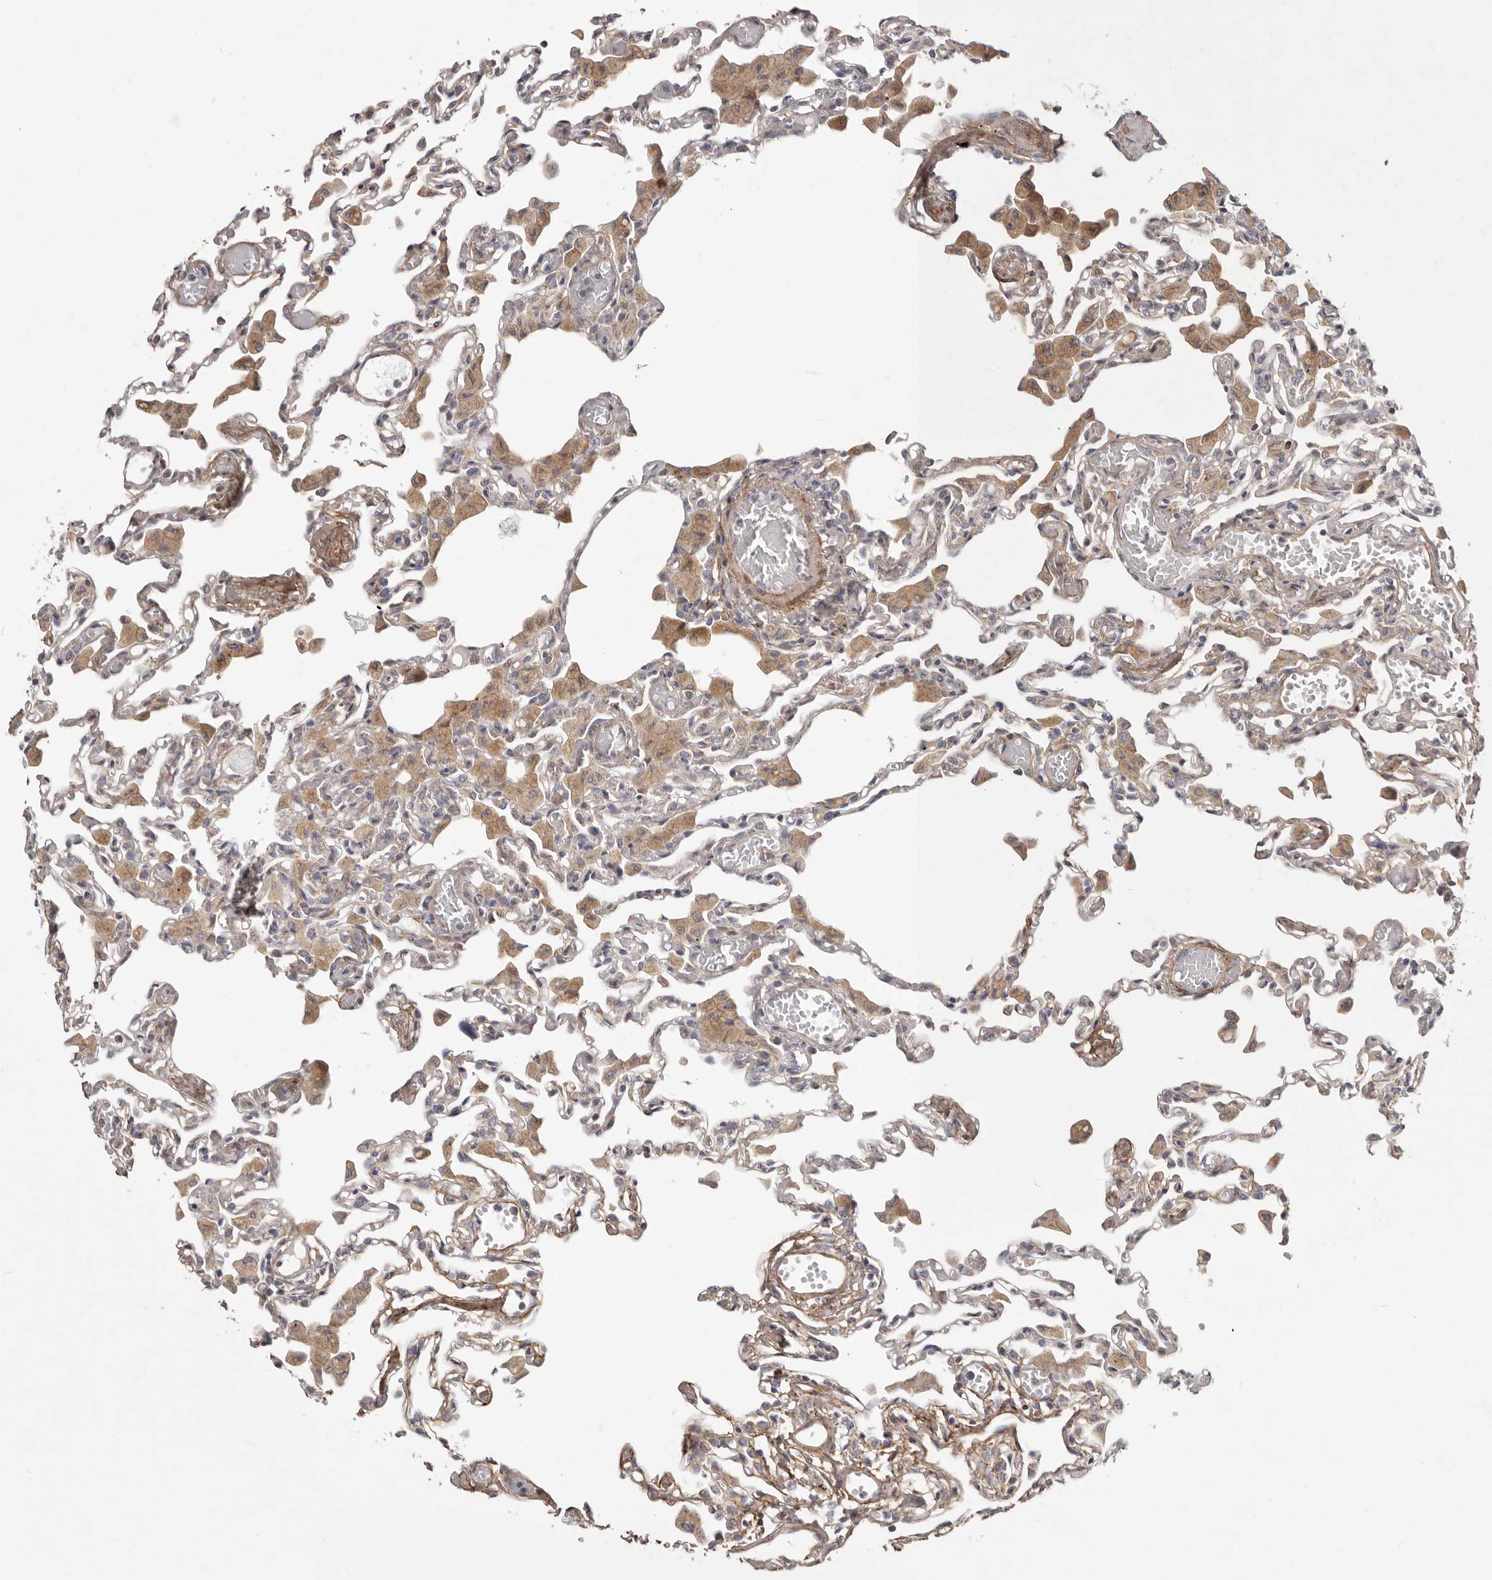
{"staining": {"intensity": "moderate", "quantity": "<25%", "location": "cytoplasmic/membranous"}, "tissue": "lung", "cell_type": "Alveolar cells", "image_type": "normal", "snomed": [{"axis": "morphology", "description": "Normal tissue, NOS"}, {"axis": "topography", "description": "Bronchus"}, {"axis": "topography", "description": "Lung"}], "caption": "Protein positivity by immunohistochemistry displays moderate cytoplasmic/membranous staining in about <25% of alveolar cells in normal lung. (DAB (3,3'-diaminobenzidine) = brown stain, brightfield microscopy at high magnification).", "gene": "MRPS10", "patient": {"sex": "female", "age": 49}}